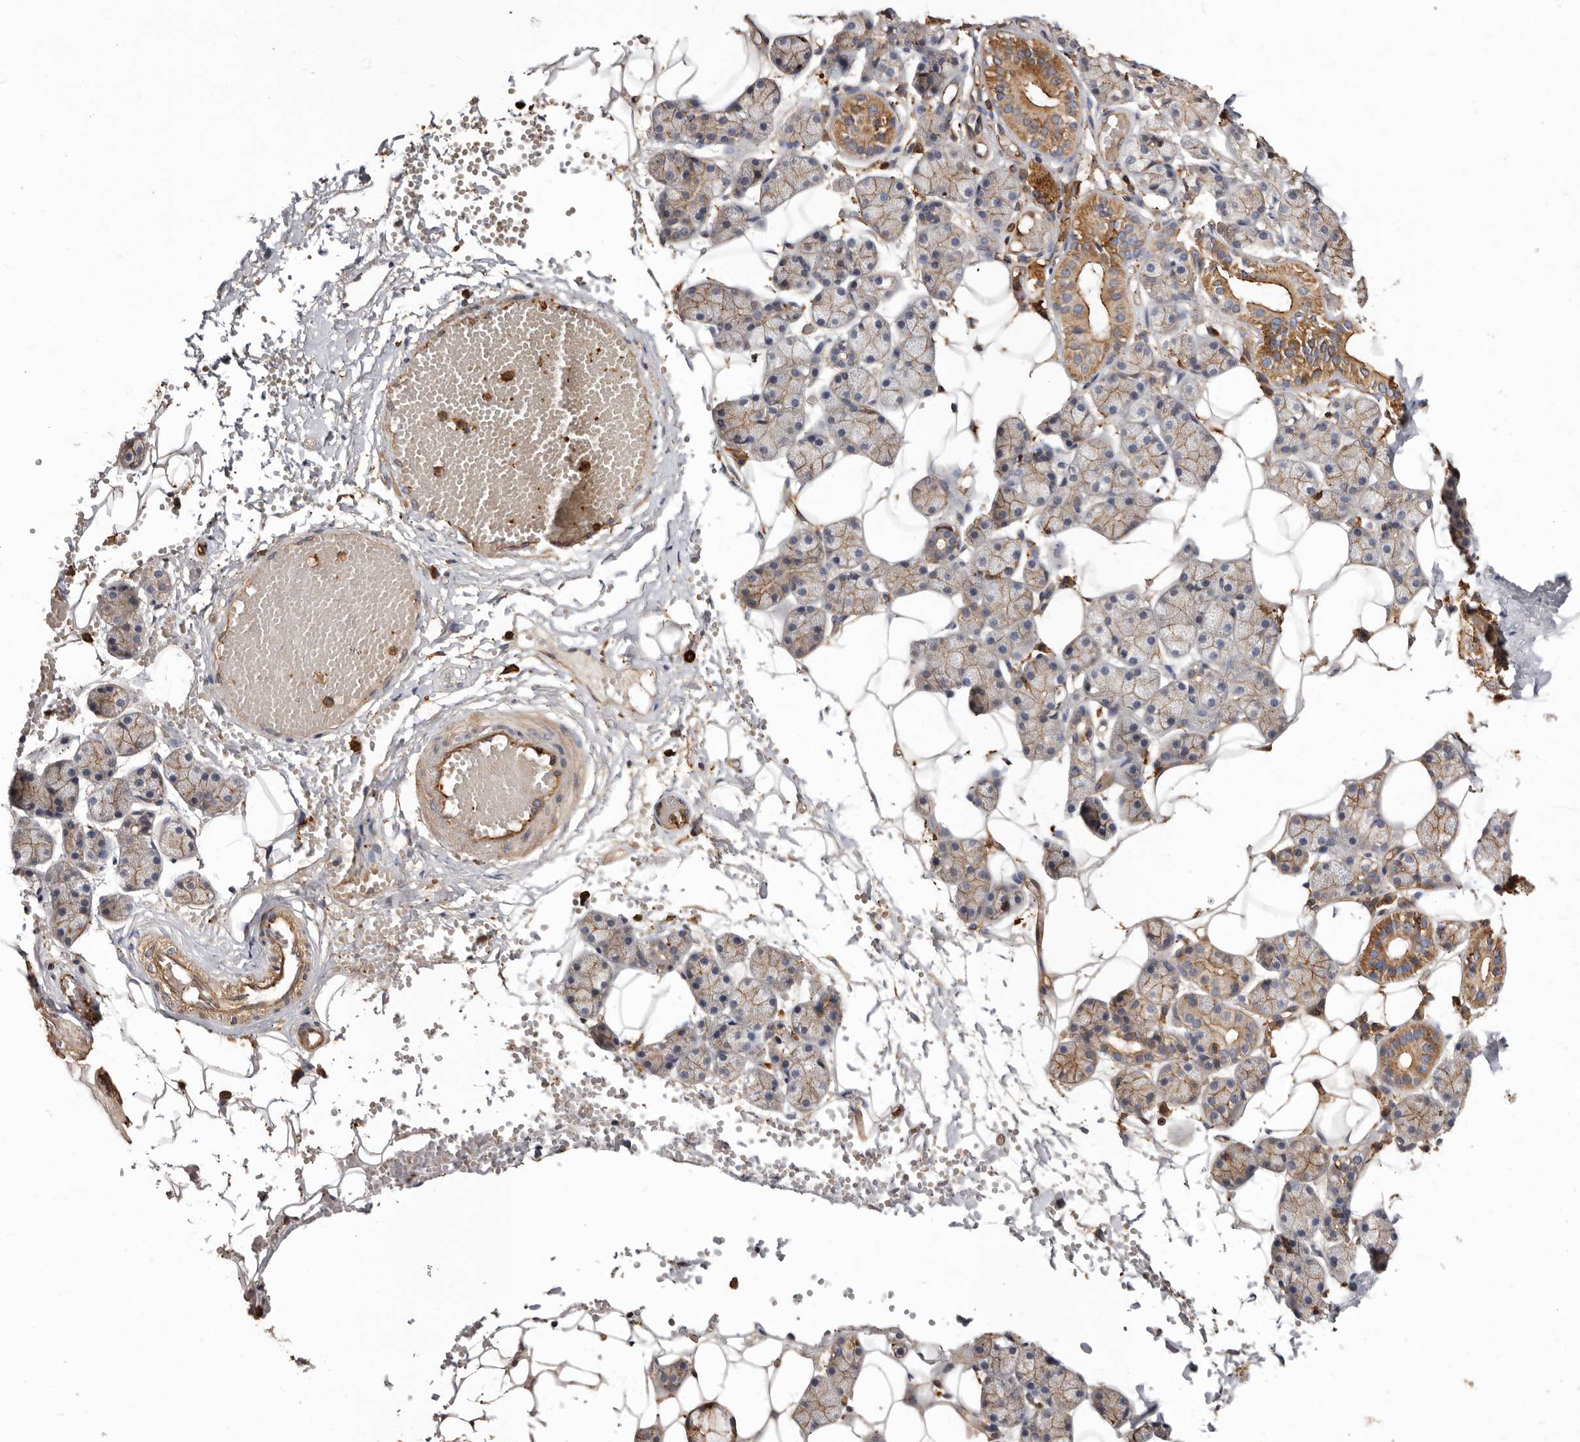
{"staining": {"intensity": "moderate", "quantity": ">75%", "location": "cytoplasmic/membranous"}, "tissue": "salivary gland", "cell_type": "Glandular cells", "image_type": "normal", "snomed": [{"axis": "morphology", "description": "Normal tissue, NOS"}, {"axis": "topography", "description": "Salivary gland"}], "caption": "High-magnification brightfield microscopy of normal salivary gland stained with DAB (3,3'-diaminobenzidine) (brown) and counterstained with hematoxylin (blue). glandular cells exhibit moderate cytoplasmic/membranous positivity is appreciated in about>75% of cells. Nuclei are stained in blue.", "gene": "COQ8B", "patient": {"sex": "female", "age": 33}}